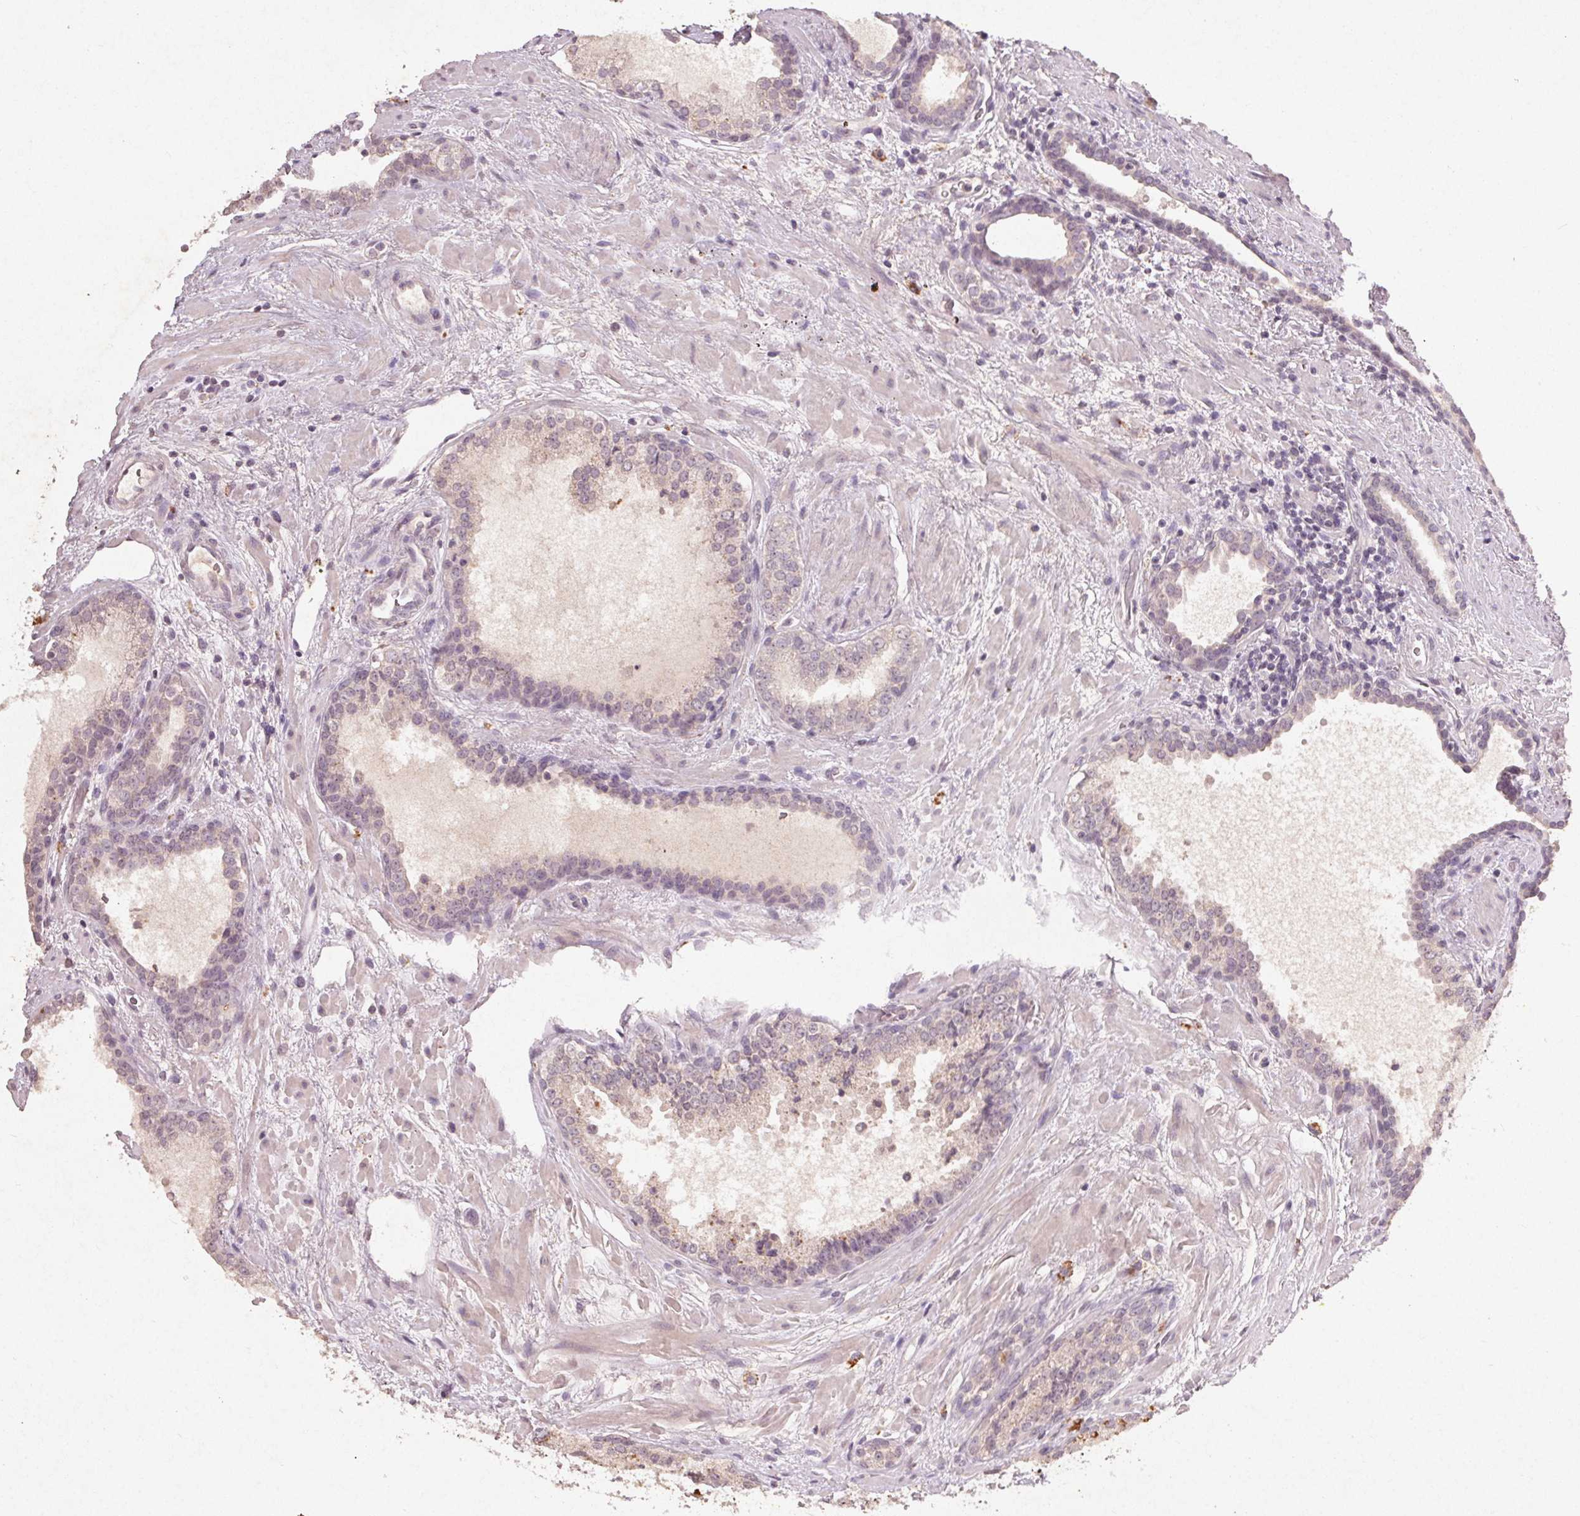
{"staining": {"intensity": "negative", "quantity": "none", "location": "none"}, "tissue": "prostate cancer", "cell_type": "Tumor cells", "image_type": "cancer", "snomed": [{"axis": "morphology", "description": "Adenocarcinoma, NOS"}, {"axis": "topography", "description": "Prostate"}], "caption": "Prostate adenocarcinoma stained for a protein using IHC reveals no positivity tumor cells.", "gene": "KLRC3", "patient": {"sex": "male", "age": 66}}